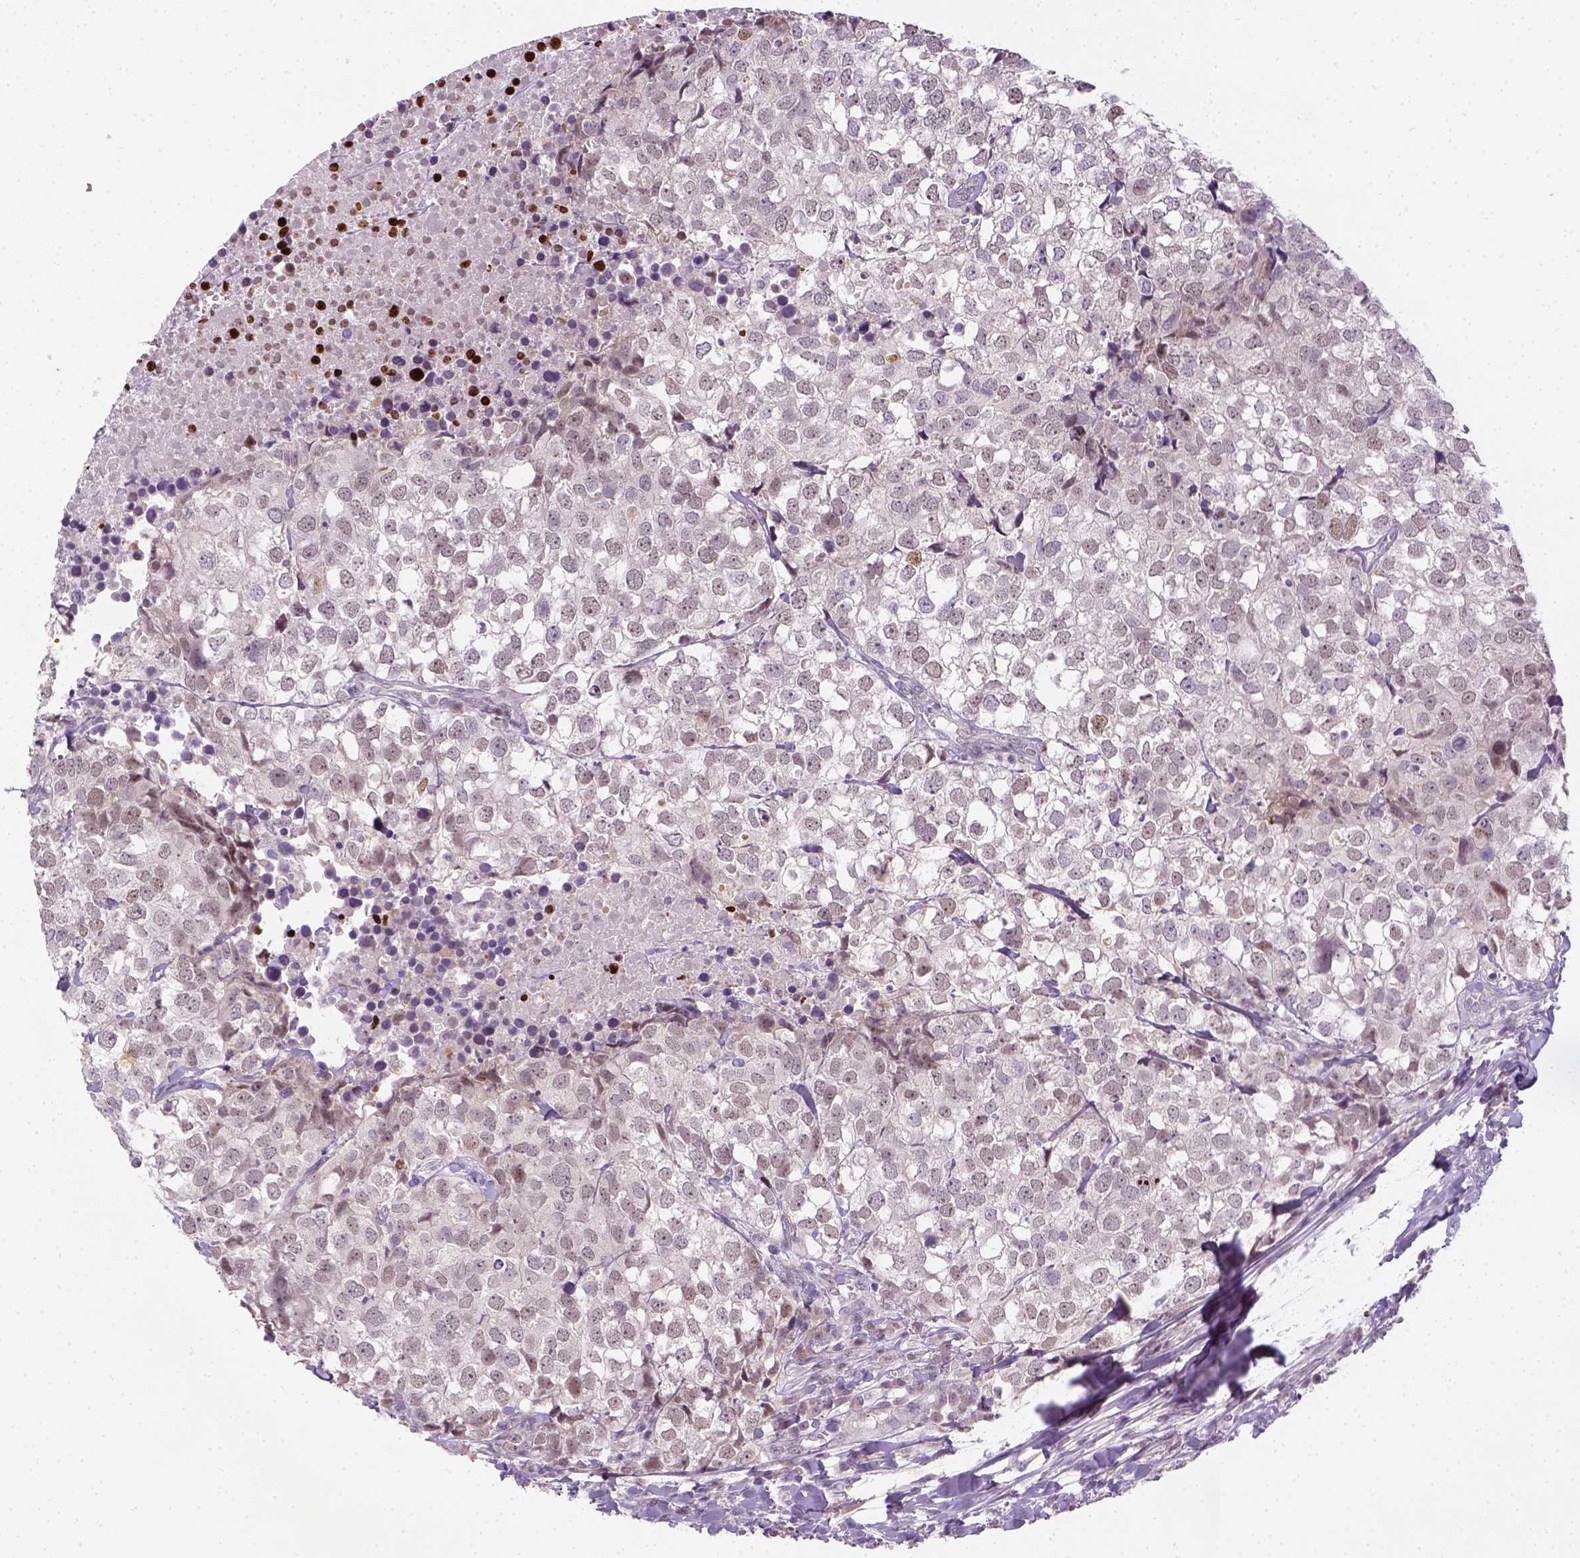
{"staining": {"intensity": "negative", "quantity": "none", "location": "none"}, "tissue": "breast cancer", "cell_type": "Tumor cells", "image_type": "cancer", "snomed": [{"axis": "morphology", "description": "Duct carcinoma"}, {"axis": "topography", "description": "Breast"}], "caption": "An immunohistochemistry (IHC) photomicrograph of breast cancer (infiltrating ductal carcinoma) is shown. There is no staining in tumor cells of breast cancer (infiltrating ductal carcinoma). Brightfield microscopy of immunohistochemistry (IHC) stained with DAB (3,3'-diaminobenzidine) (brown) and hematoxylin (blue), captured at high magnification.", "gene": "MAGEB3", "patient": {"sex": "female", "age": 30}}